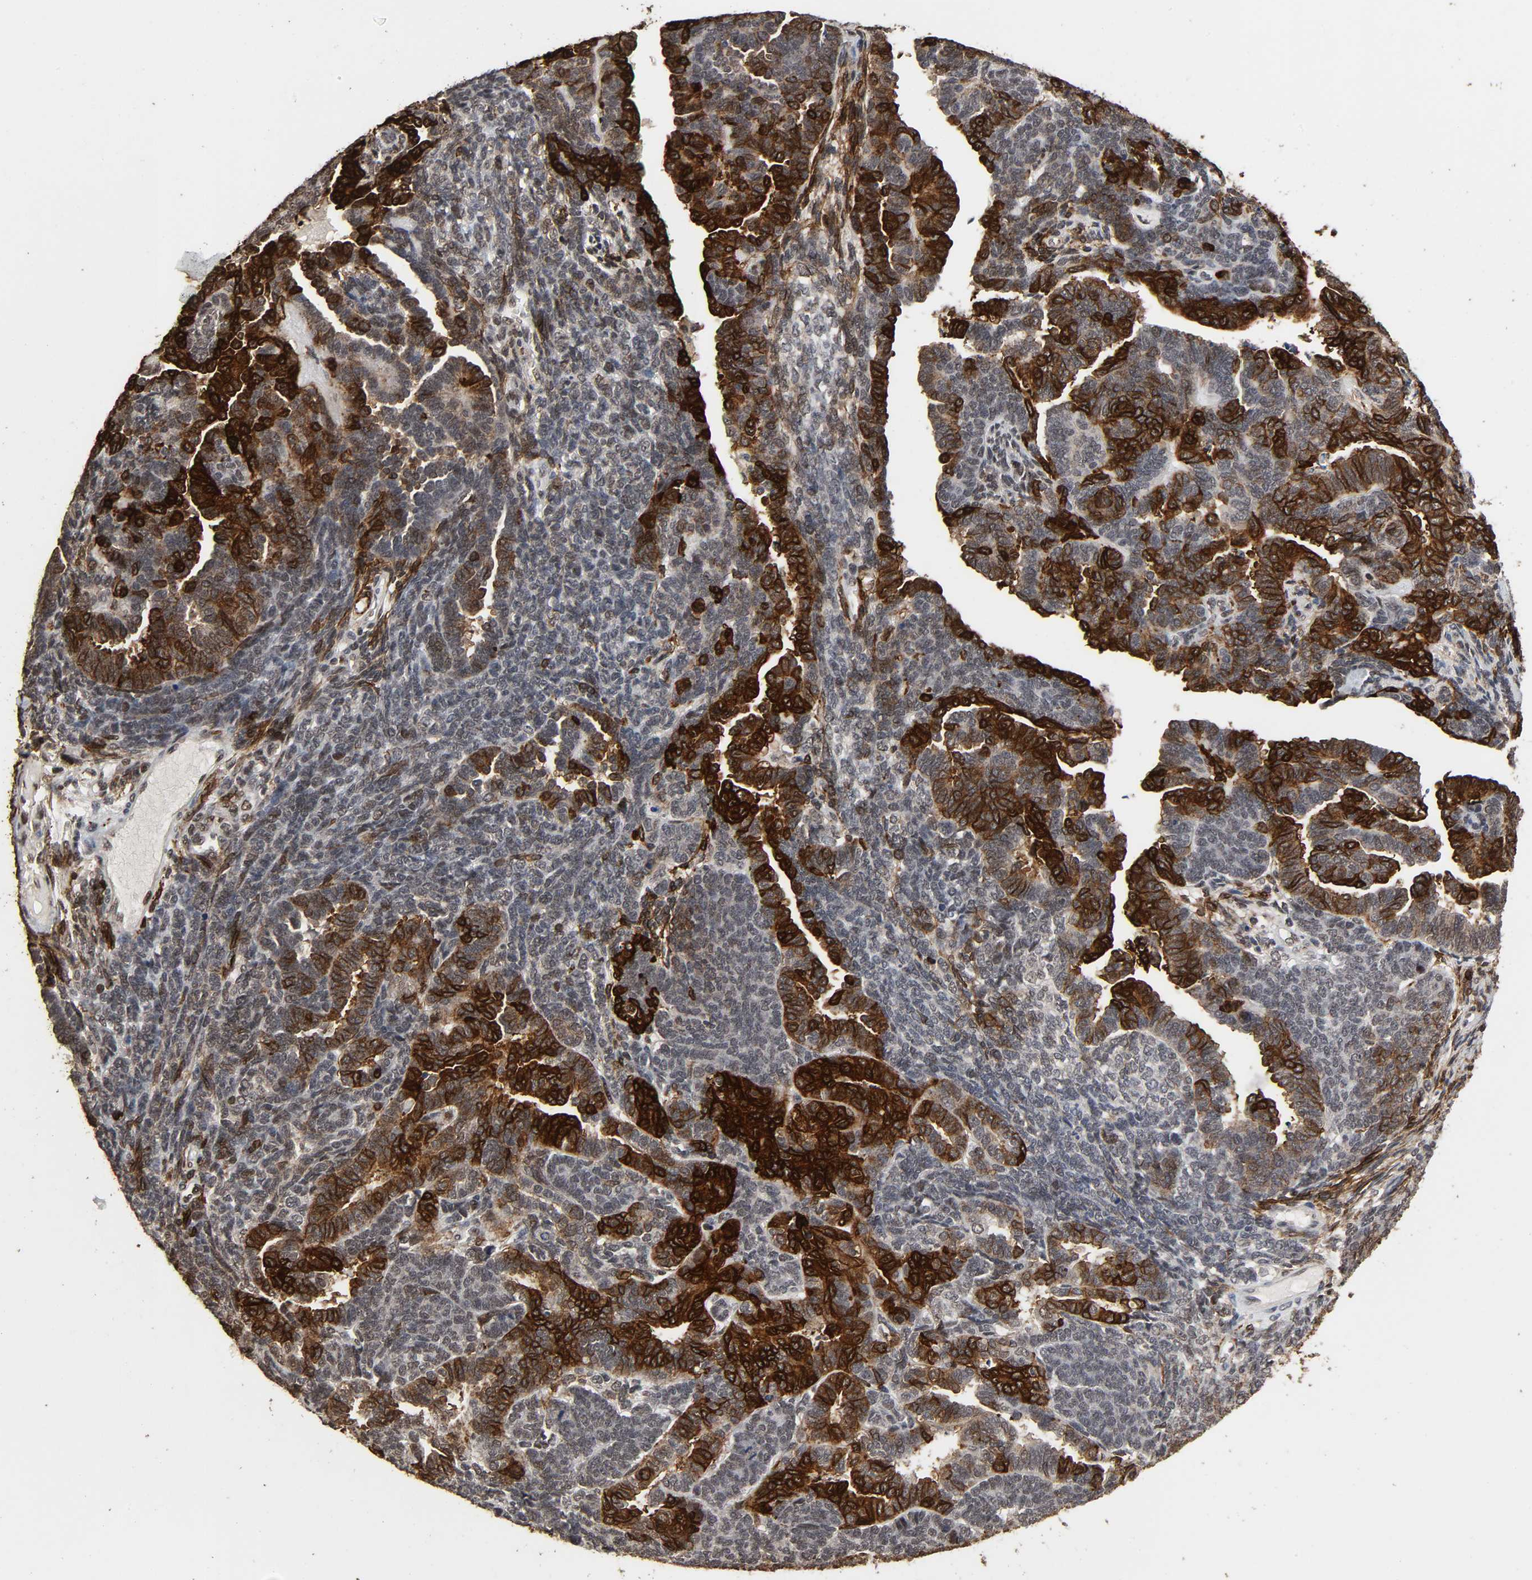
{"staining": {"intensity": "strong", "quantity": "25%-75%", "location": "cytoplasmic/membranous"}, "tissue": "endometrial cancer", "cell_type": "Tumor cells", "image_type": "cancer", "snomed": [{"axis": "morphology", "description": "Neoplasm, malignant, NOS"}, {"axis": "topography", "description": "Endometrium"}], "caption": "Immunohistochemistry (IHC) (DAB) staining of human neoplasm (malignant) (endometrial) exhibits strong cytoplasmic/membranous protein expression in approximately 25%-75% of tumor cells.", "gene": "AHNAK2", "patient": {"sex": "female", "age": 74}}